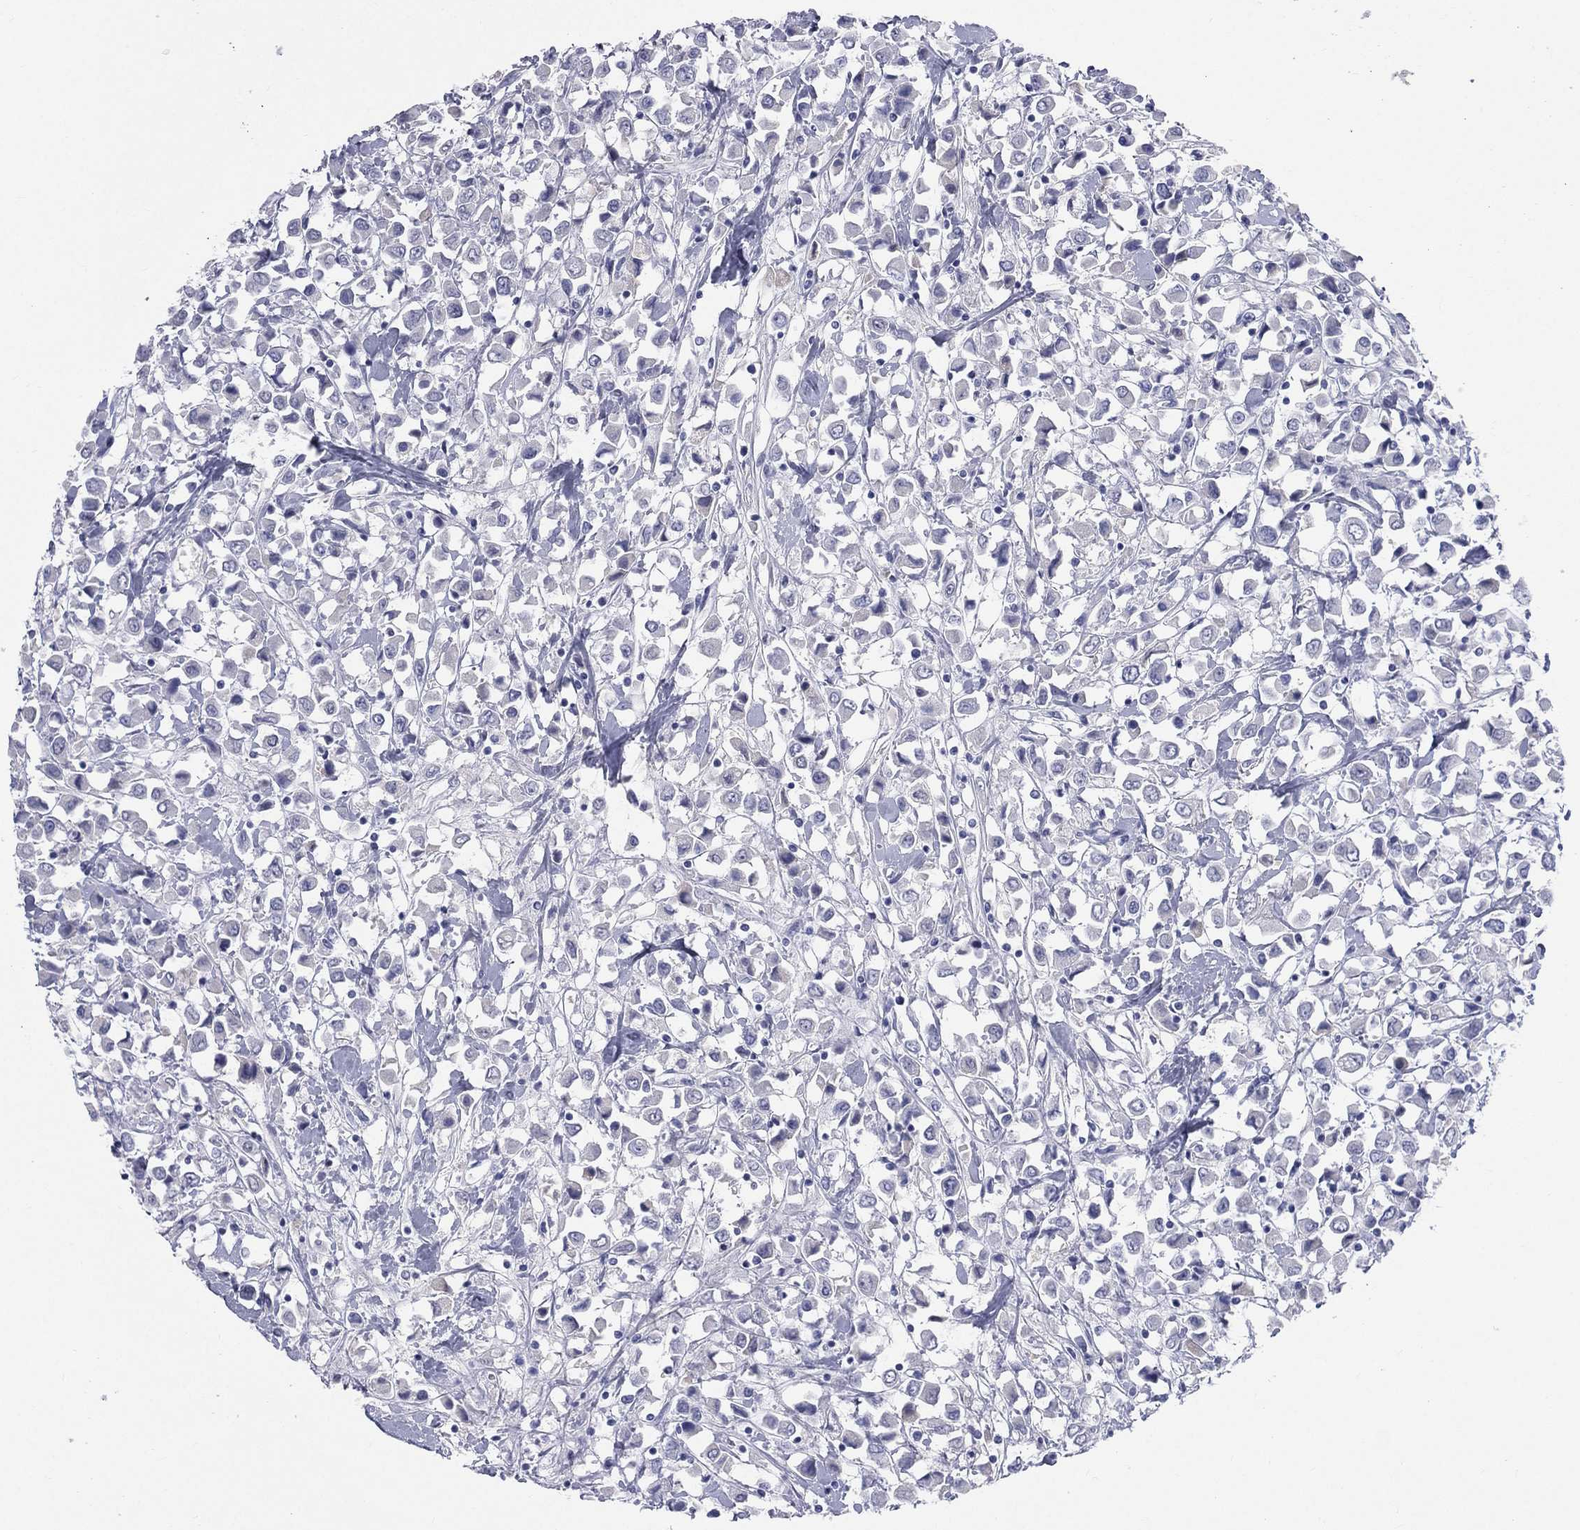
{"staining": {"intensity": "negative", "quantity": "none", "location": "none"}, "tissue": "breast cancer", "cell_type": "Tumor cells", "image_type": "cancer", "snomed": [{"axis": "morphology", "description": "Duct carcinoma"}, {"axis": "topography", "description": "Breast"}], "caption": "Immunohistochemistry photomicrograph of neoplastic tissue: breast cancer stained with DAB (3,3'-diaminobenzidine) reveals no significant protein expression in tumor cells.", "gene": "HP", "patient": {"sex": "female", "age": 61}}